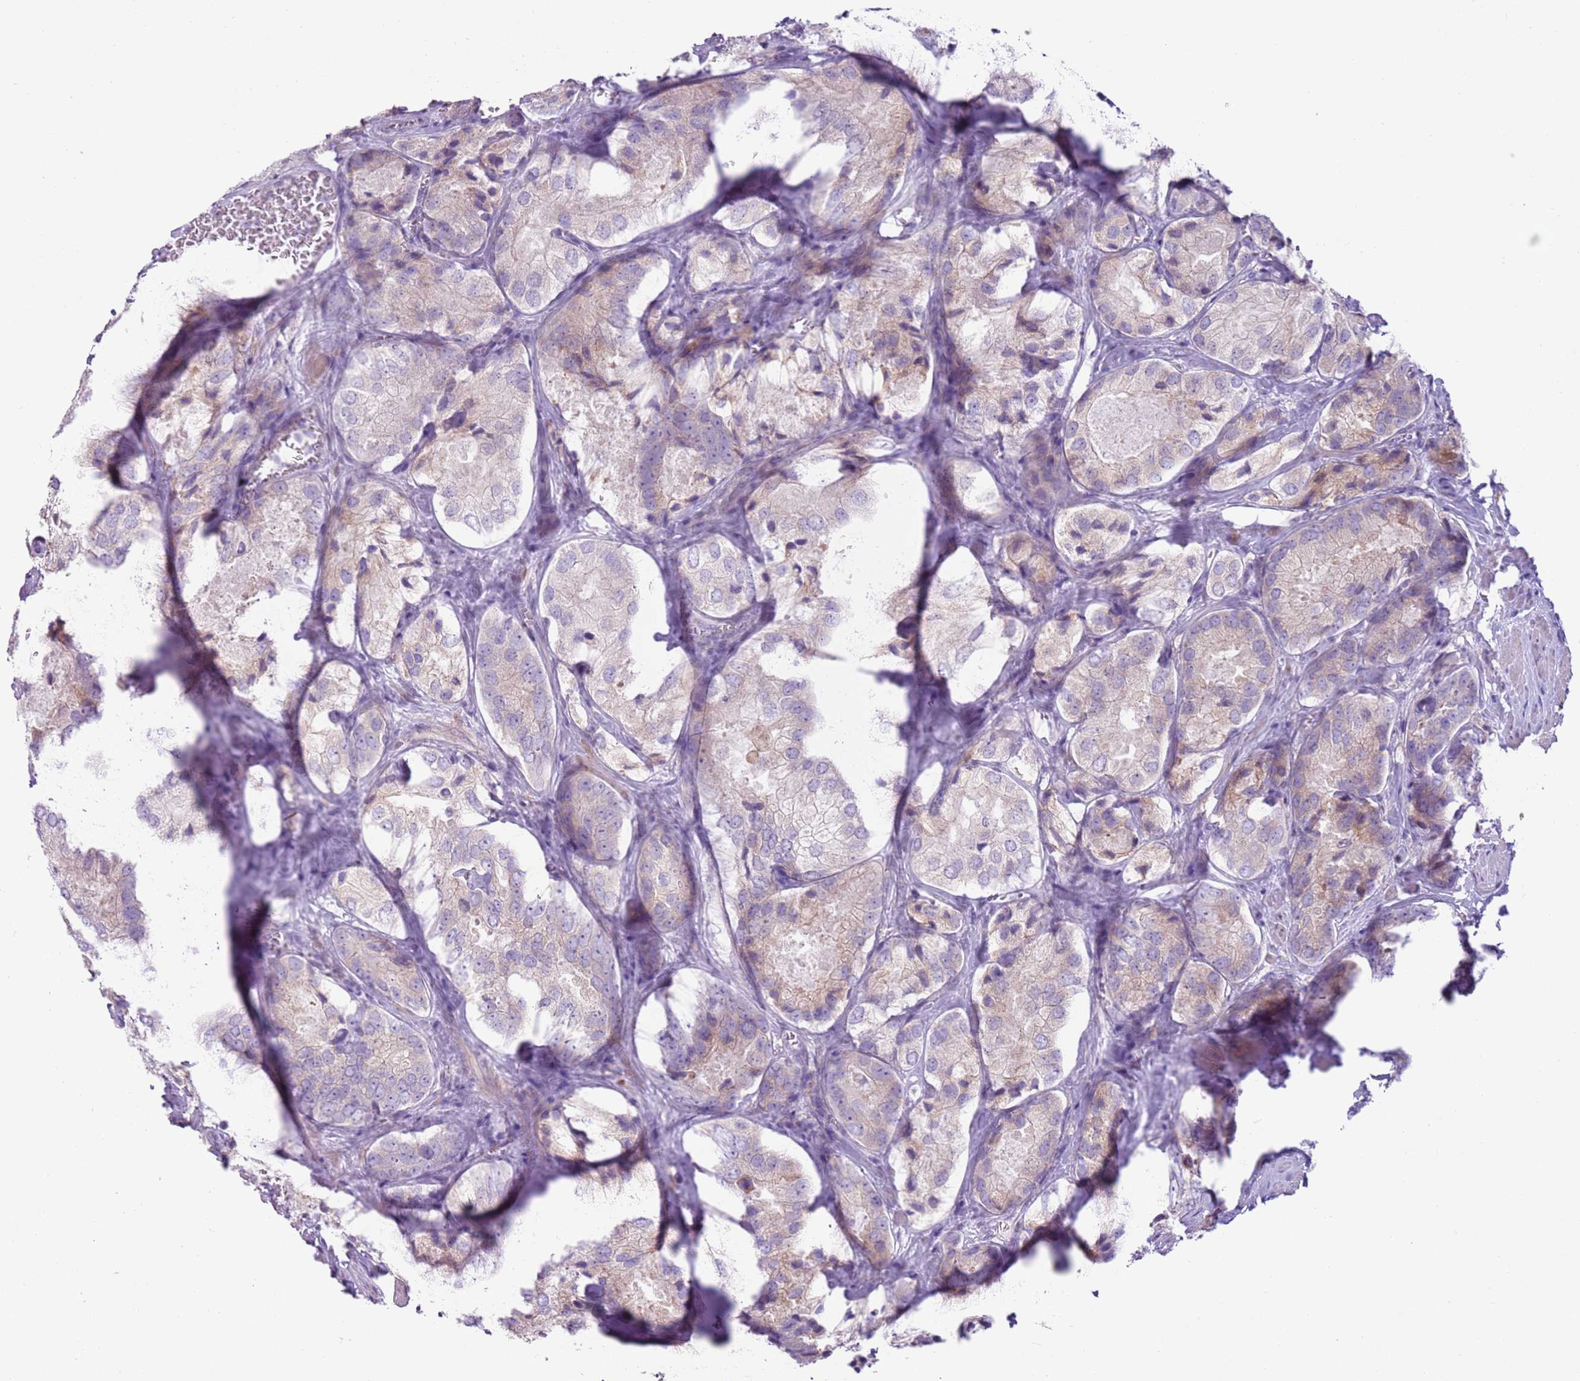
{"staining": {"intensity": "weak", "quantity": "<25%", "location": "cytoplasmic/membranous"}, "tissue": "prostate cancer", "cell_type": "Tumor cells", "image_type": "cancer", "snomed": [{"axis": "morphology", "description": "Adenocarcinoma, Low grade"}, {"axis": "topography", "description": "Prostate"}], "caption": "An image of prostate cancer (adenocarcinoma (low-grade)) stained for a protein reveals no brown staining in tumor cells.", "gene": "OAF", "patient": {"sex": "male", "age": 68}}